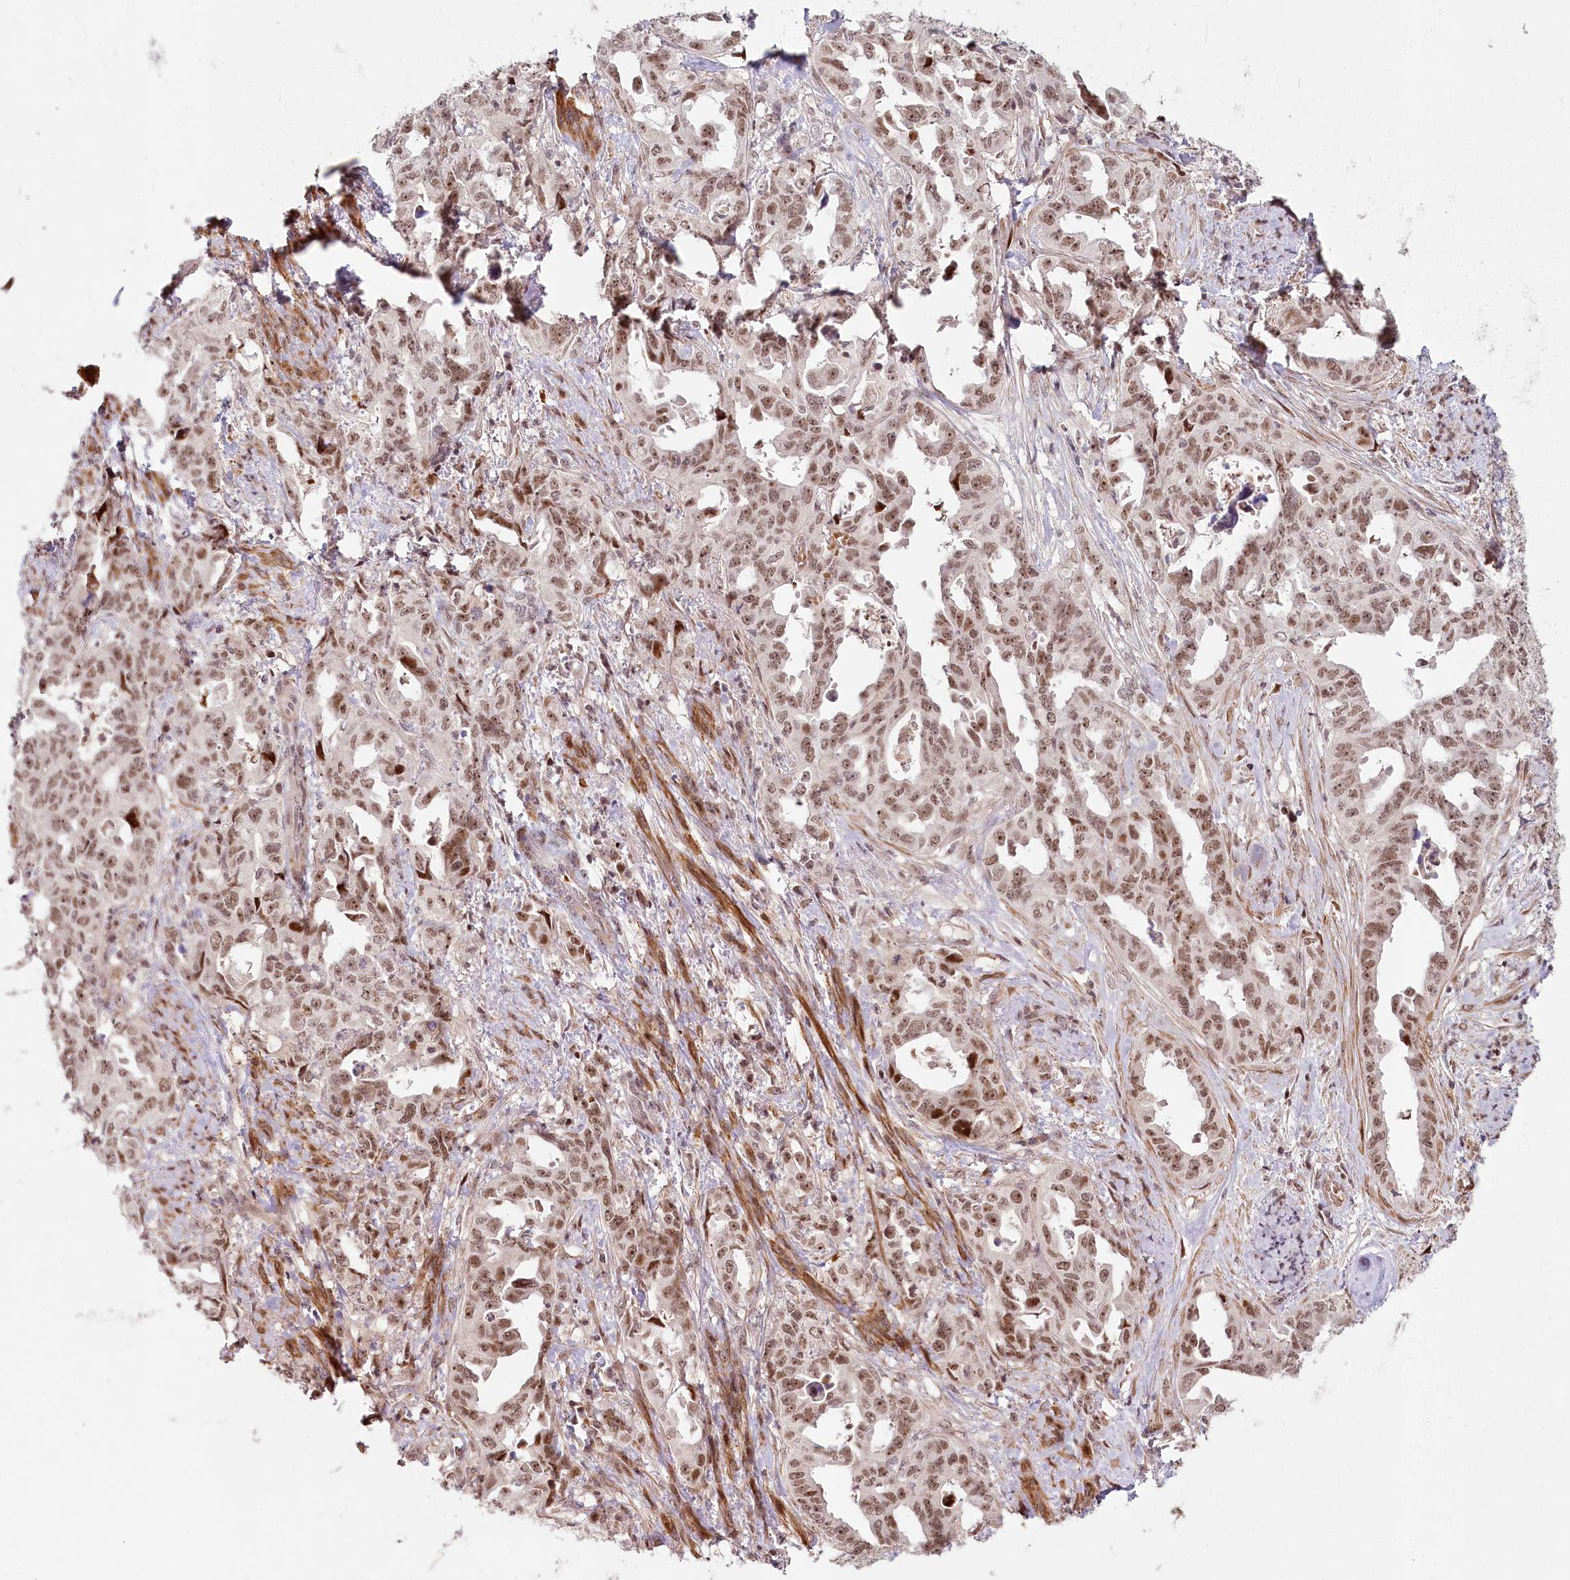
{"staining": {"intensity": "moderate", "quantity": ">75%", "location": "nuclear"}, "tissue": "endometrial cancer", "cell_type": "Tumor cells", "image_type": "cancer", "snomed": [{"axis": "morphology", "description": "Adenocarcinoma, NOS"}, {"axis": "topography", "description": "Endometrium"}], "caption": "Immunohistochemistry of endometrial cancer (adenocarcinoma) demonstrates medium levels of moderate nuclear positivity in about >75% of tumor cells.", "gene": "FAM204A", "patient": {"sex": "female", "age": 65}}